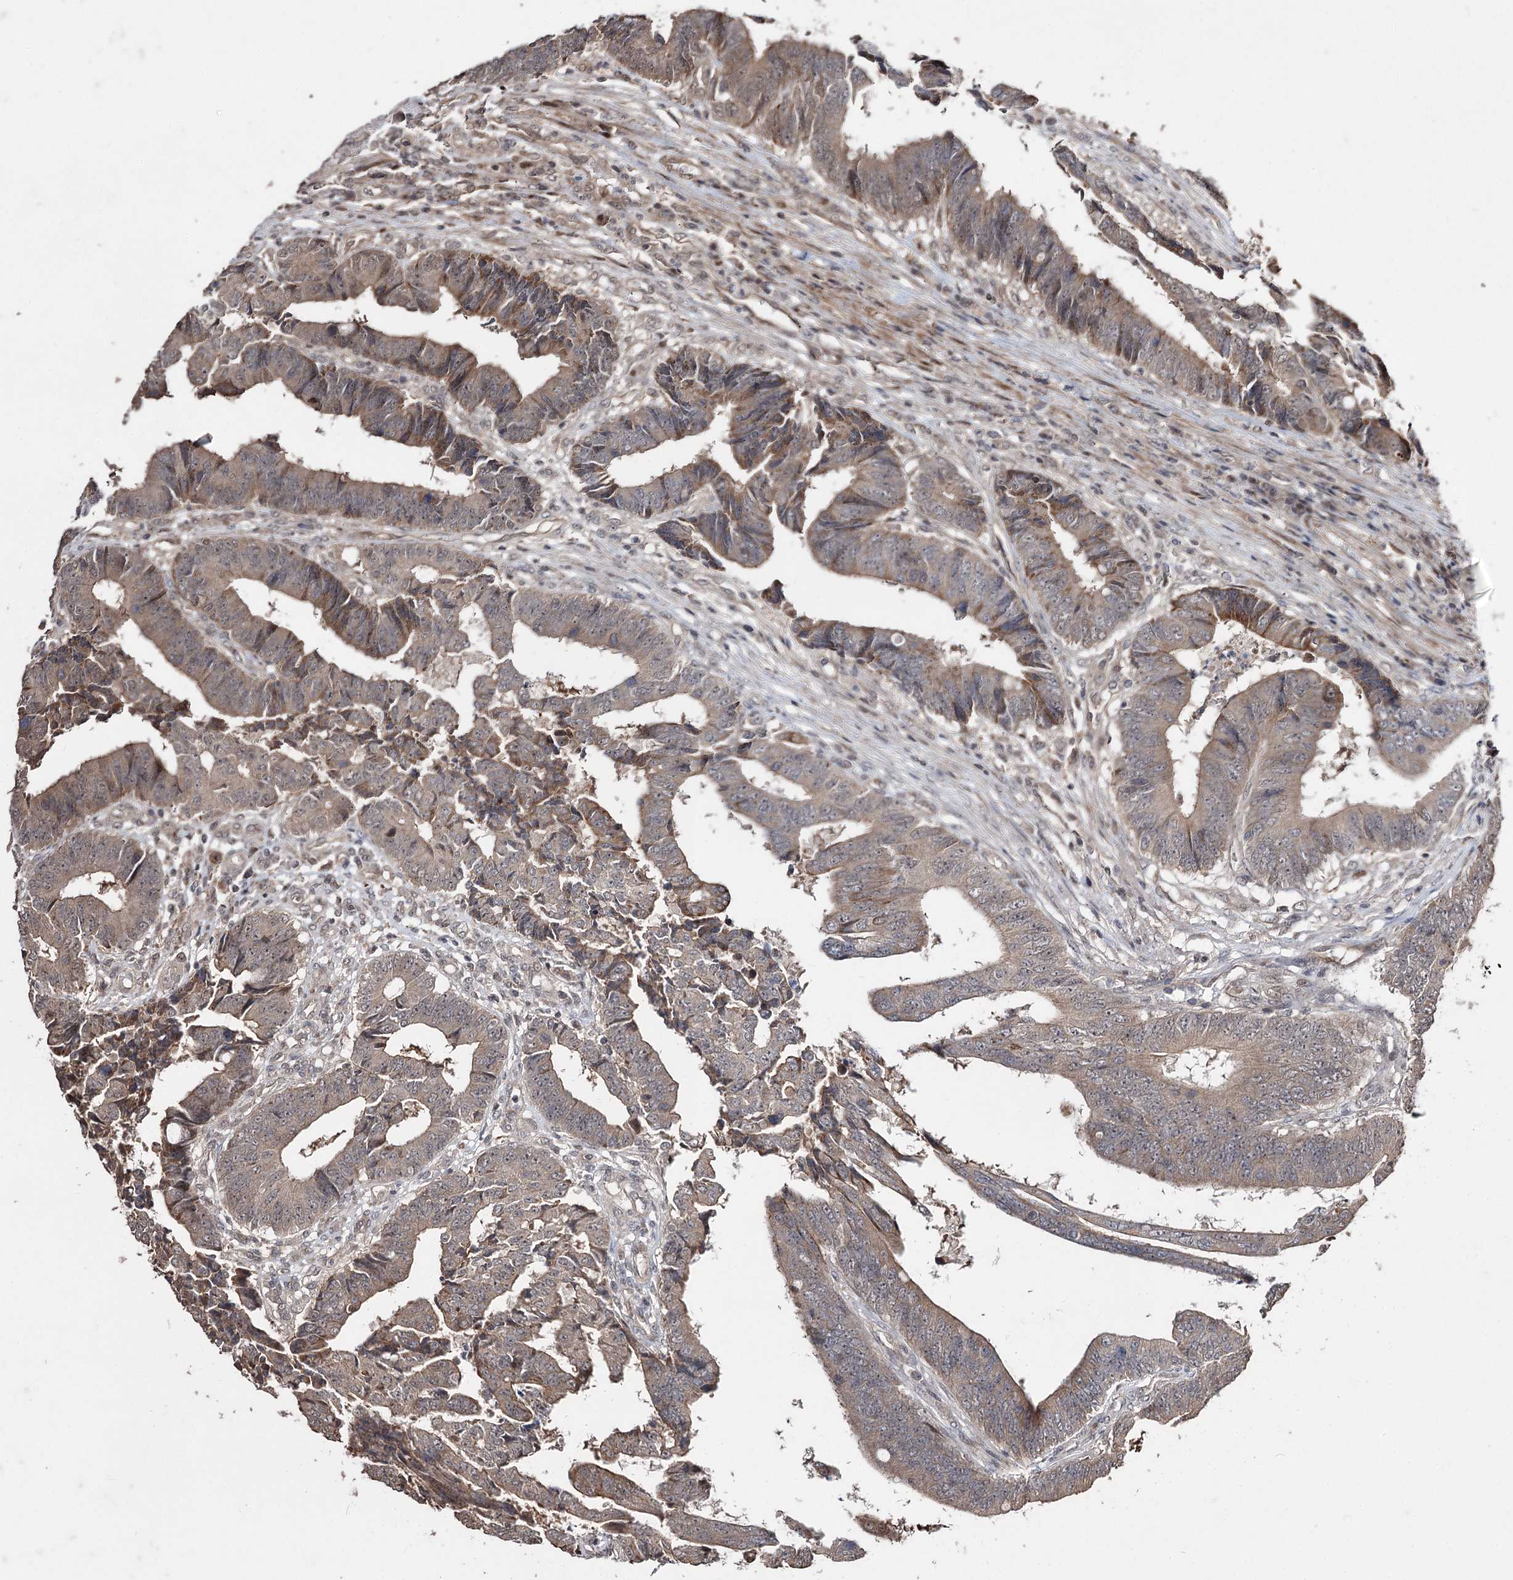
{"staining": {"intensity": "moderate", "quantity": "25%-75%", "location": "cytoplasmic/membranous"}, "tissue": "colorectal cancer", "cell_type": "Tumor cells", "image_type": "cancer", "snomed": [{"axis": "morphology", "description": "Adenocarcinoma, NOS"}, {"axis": "topography", "description": "Rectum"}], "caption": "Immunohistochemistry (IHC) micrograph of neoplastic tissue: colorectal adenocarcinoma stained using immunohistochemistry (IHC) shows medium levels of moderate protein expression localized specifically in the cytoplasmic/membranous of tumor cells, appearing as a cytoplasmic/membranous brown color.", "gene": "CPNE8", "patient": {"sex": "male", "age": 84}}